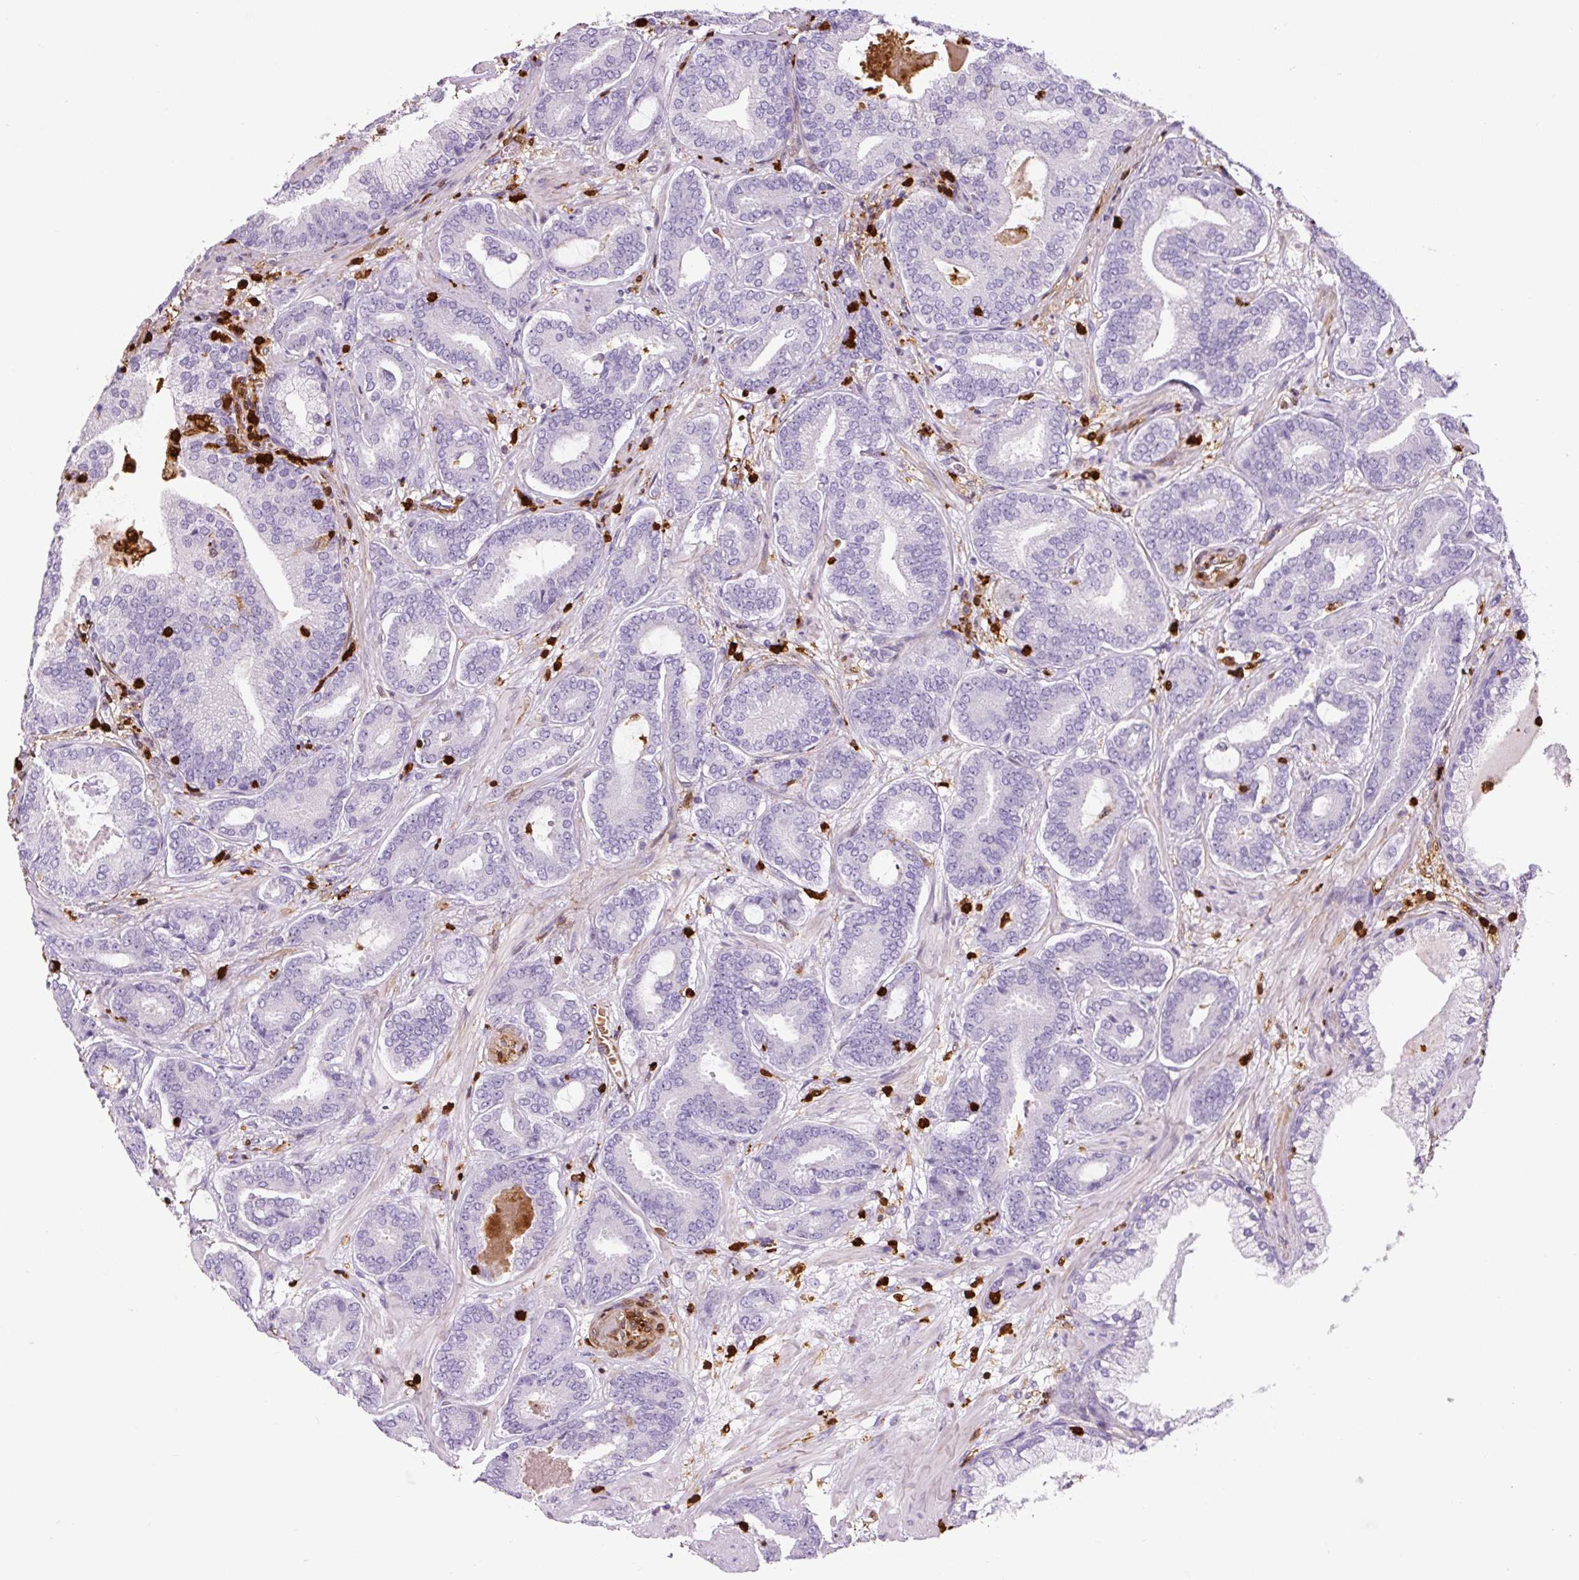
{"staining": {"intensity": "negative", "quantity": "none", "location": "none"}, "tissue": "prostate cancer", "cell_type": "Tumor cells", "image_type": "cancer", "snomed": [{"axis": "morphology", "description": "Adenocarcinoma, Low grade"}, {"axis": "topography", "description": "Prostate and seminal vesicle, NOS"}], "caption": "High magnification brightfield microscopy of low-grade adenocarcinoma (prostate) stained with DAB (brown) and counterstained with hematoxylin (blue): tumor cells show no significant staining.", "gene": "S100A4", "patient": {"sex": "male", "age": 61}}